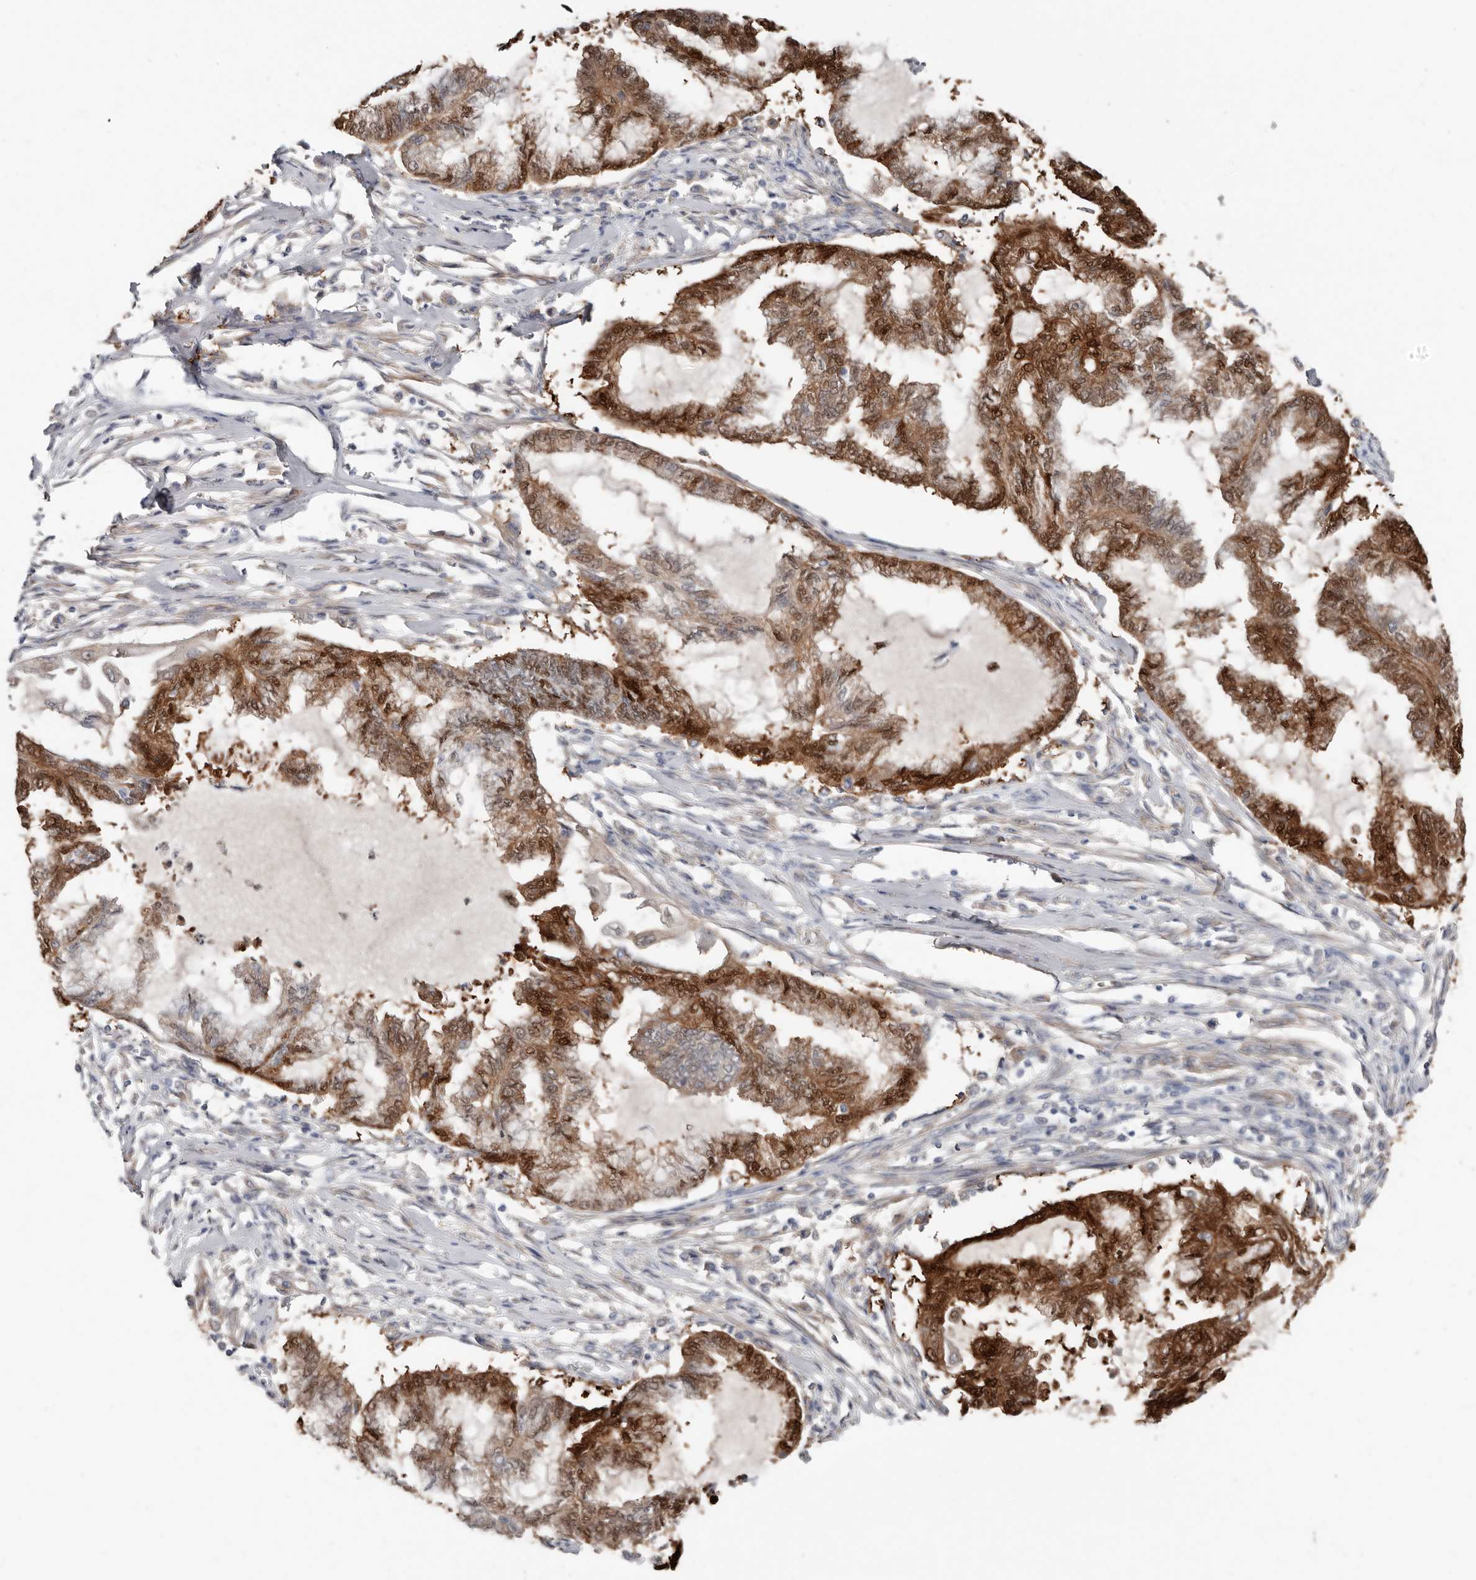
{"staining": {"intensity": "strong", "quantity": ">75%", "location": "cytoplasmic/membranous,nuclear"}, "tissue": "endometrial cancer", "cell_type": "Tumor cells", "image_type": "cancer", "snomed": [{"axis": "morphology", "description": "Adenocarcinoma, NOS"}, {"axis": "topography", "description": "Endometrium"}], "caption": "Adenocarcinoma (endometrial) stained for a protein demonstrates strong cytoplasmic/membranous and nuclear positivity in tumor cells.", "gene": "ASRGL1", "patient": {"sex": "female", "age": 86}}